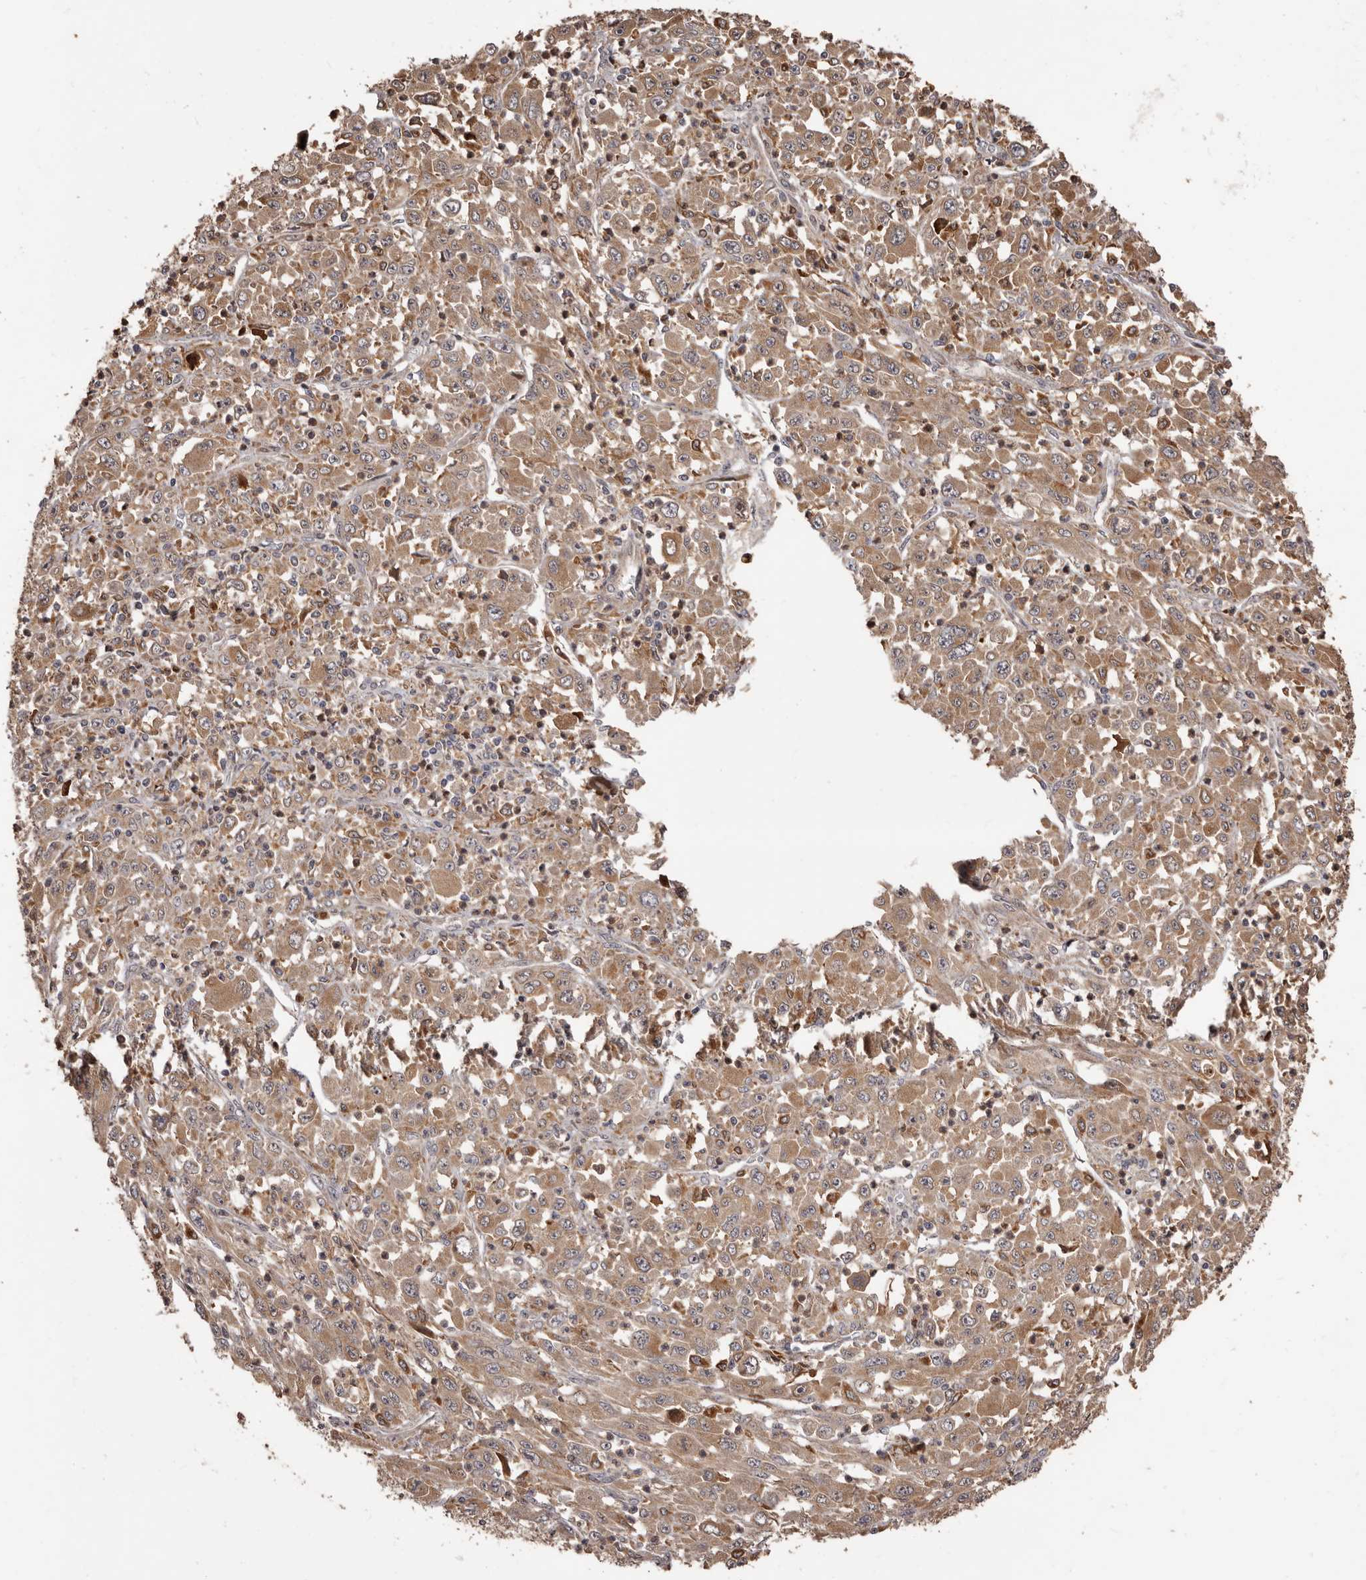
{"staining": {"intensity": "moderate", "quantity": ">75%", "location": "cytoplasmic/membranous"}, "tissue": "melanoma", "cell_type": "Tumor cells", "image_type": "cancer", "snomed": [{"axis": "morphology", "description": "Malignant melanoma, Metastatic site"}, {"axis": "topography", "description": "Skin"}], "caption": "Tumor cells show moderate cytoplasmic/membranous expression in about >75% of cells in malignant melanoma (metastatic site). (DAB IHC, brown staining for protein, blue staining for nuclei).", "gene": "ZCCHC7", "patient": {"sex": "female", "age": 56}}